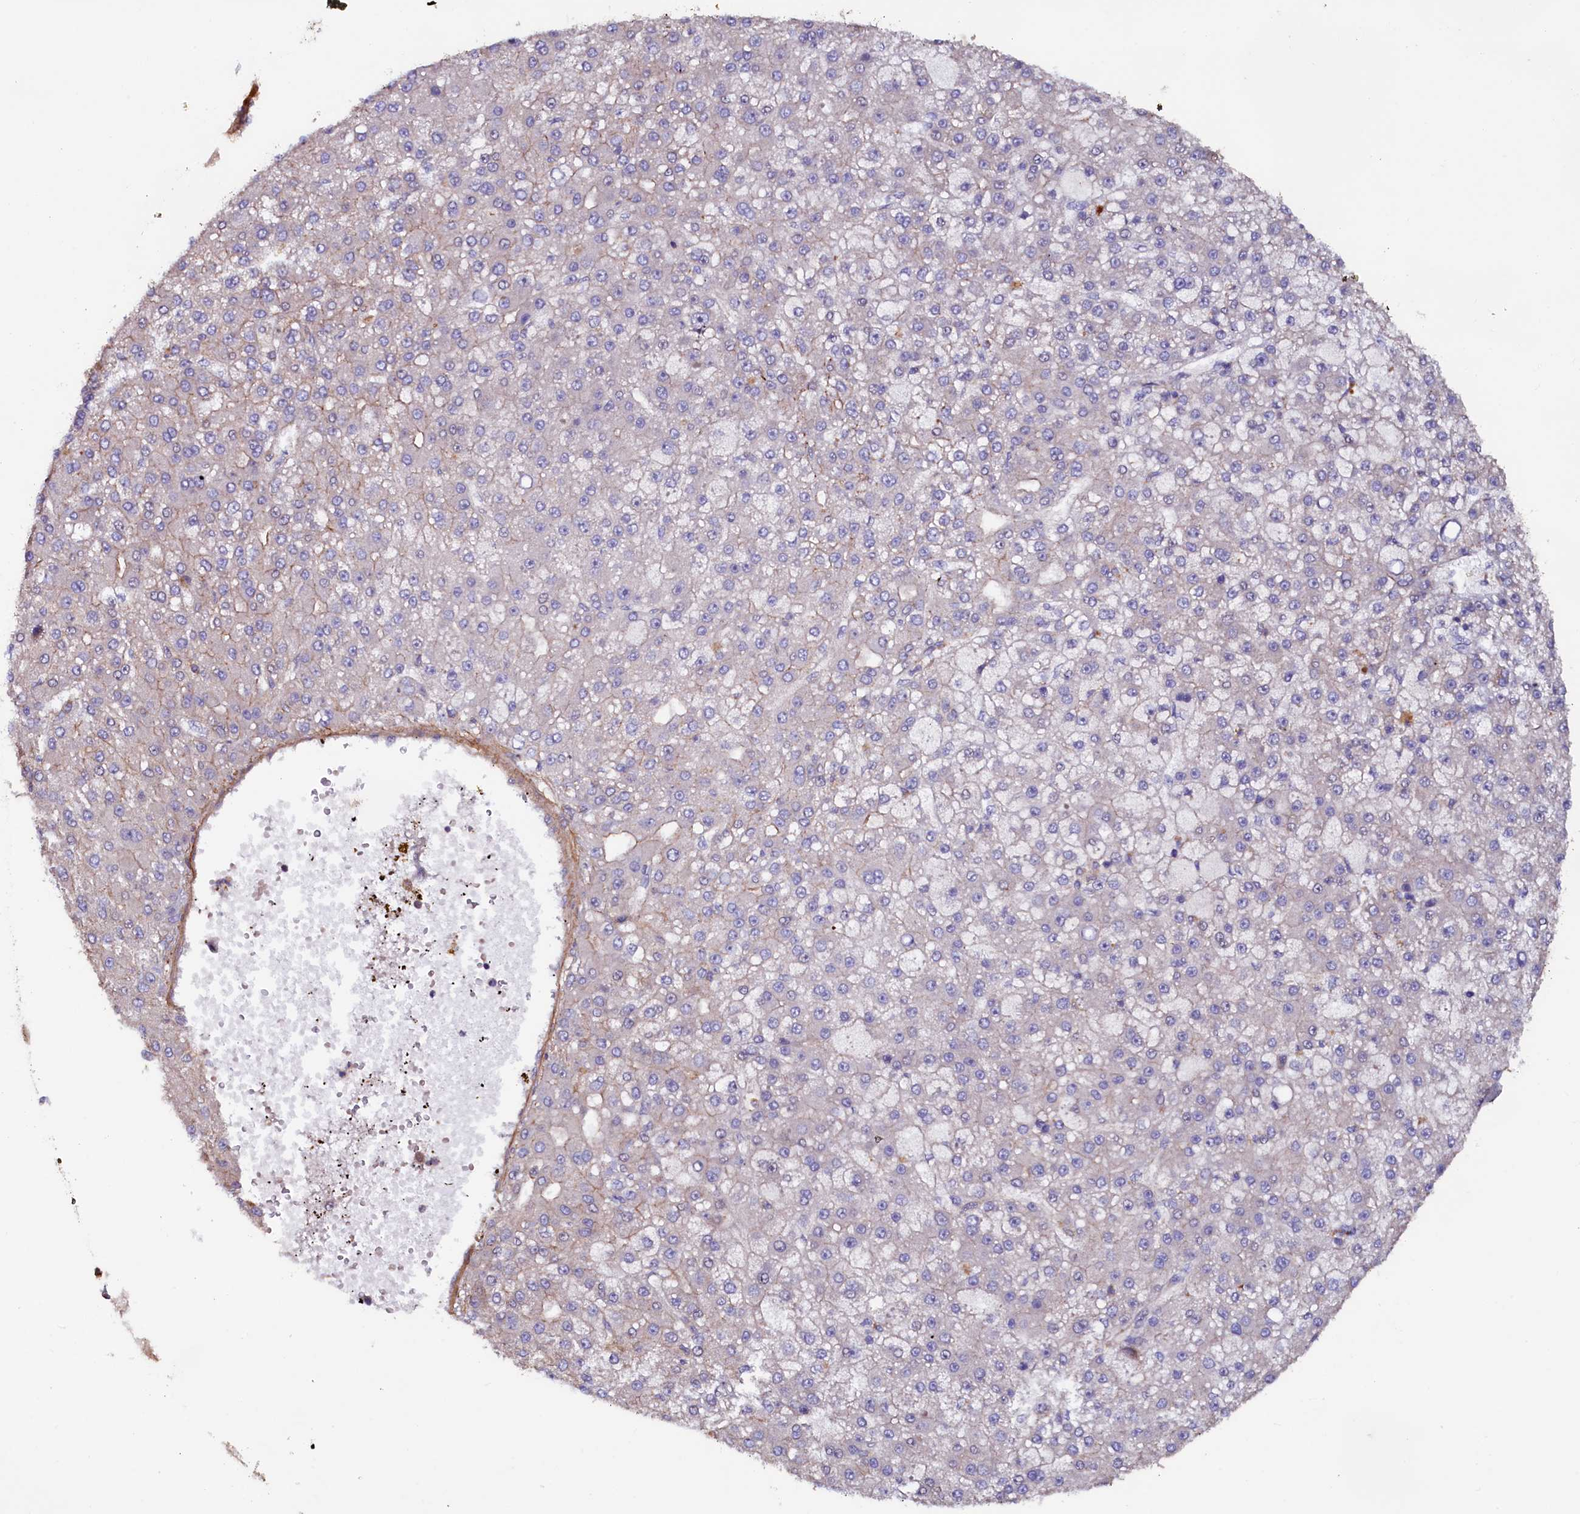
{"staining": {"intensity": "negative", "quantity": "none", "location": "none"}, "tissue": "liver cancer", "cell_type": "Tumor cells", "image_type": "cancer", "snomed": [{"axis": "morphology", "description": "Carcinoma, Hepatocellular, NOS"}, {"axis": "topography", "description": "Liver"}], "caption": "There is no significant expression in tumor cells of hepatocellular carcinoma (liver).", "gene": "DUOXA1", "patient": {"sex": "male", "age": 67}}